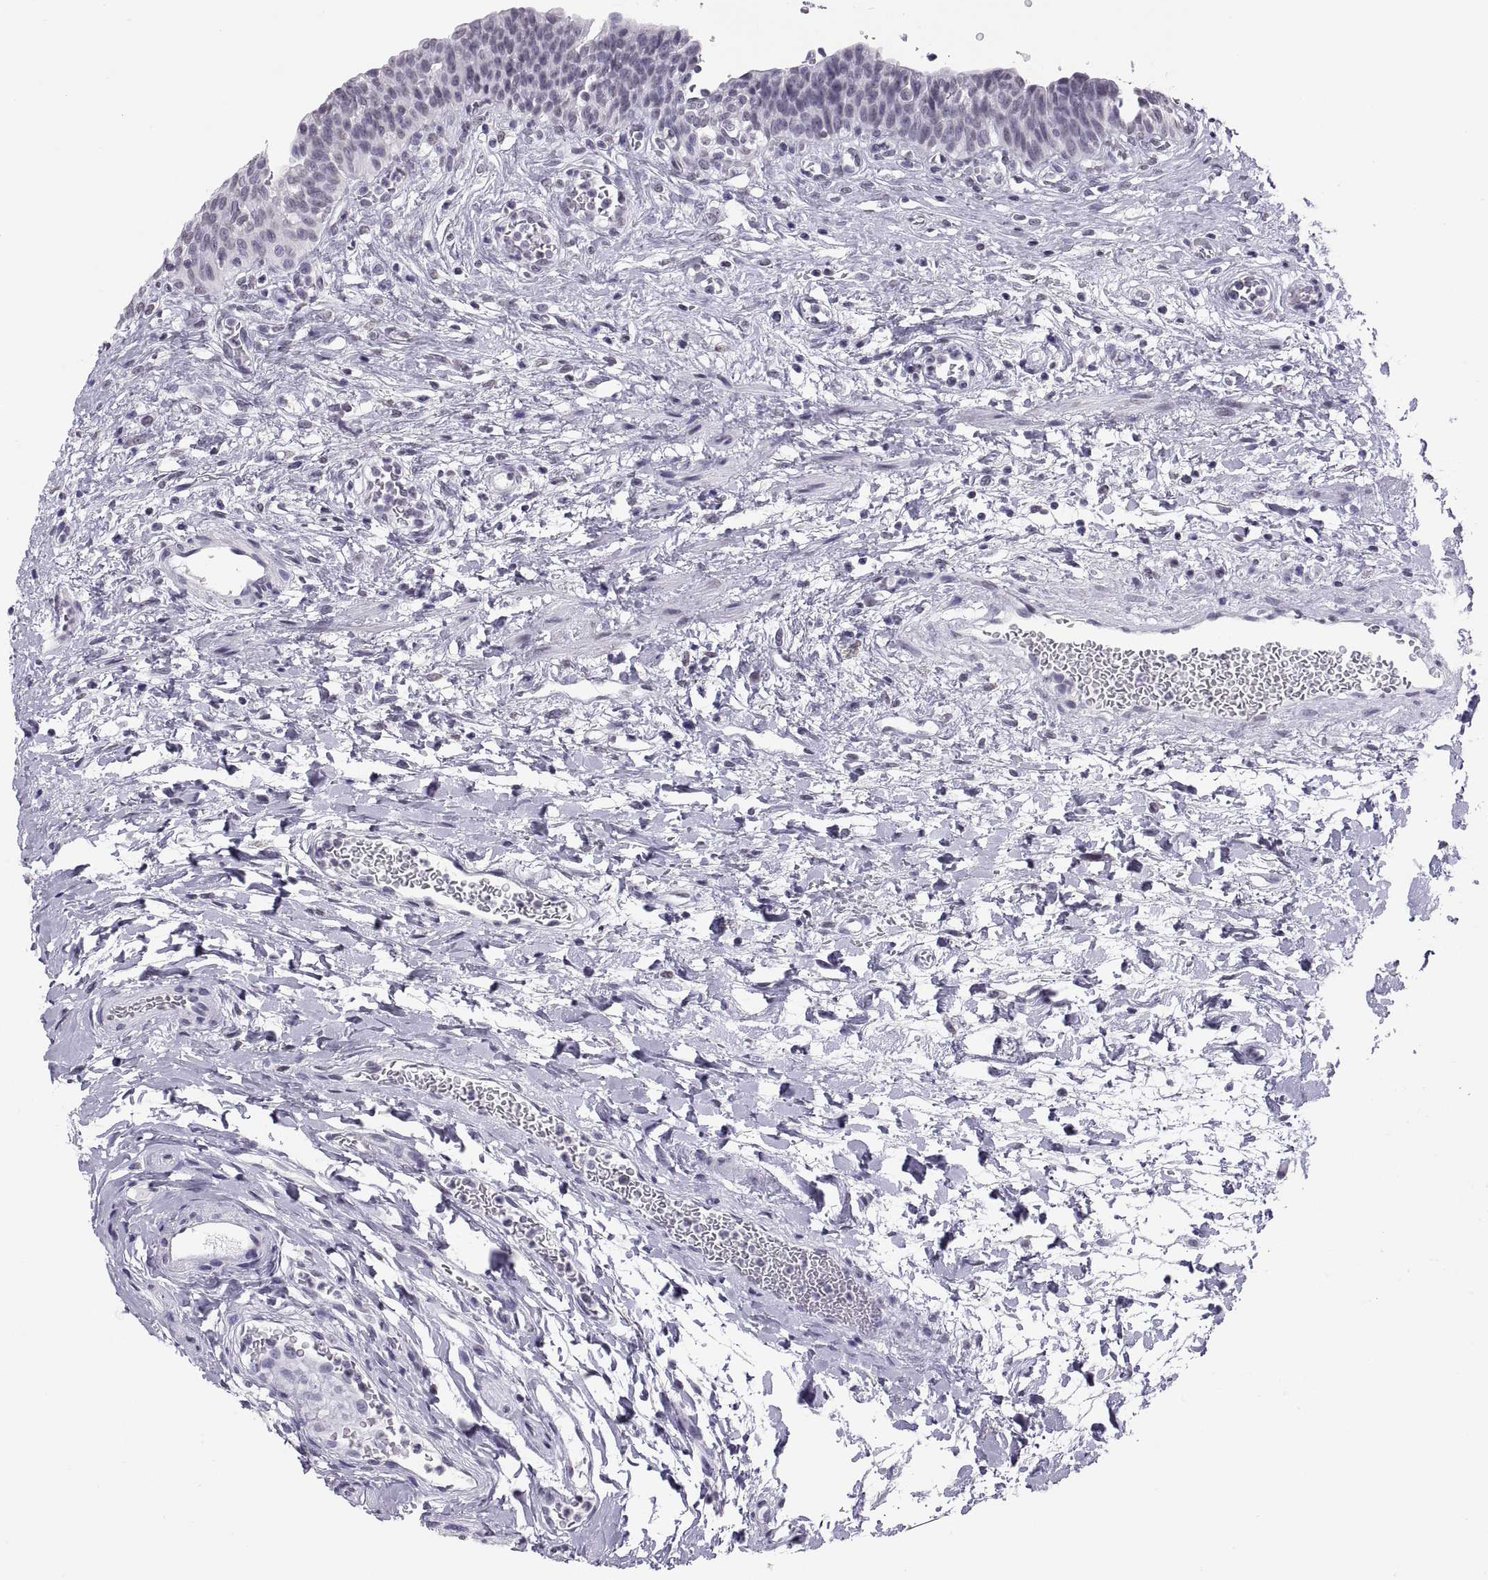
{"staining": {"intensity": "negative", "quantity": "none", "location": "none"}, "tissue": "urinary bladder", "cell_type": "Urothelial cells", "image_type": "normal", "snomed": [{"axis": "morphology", "description": "Normal tissue, NOS"}, {"axis": "topography", "description": "Urinary bladder"}], "caption": "Histopathology image shows no significant protein expression in urothelial cells of unremarkable urinary bladder. (DAB (3,3'-diaminobenzidine) immunohistochemistry with hematoxylin counter stain).", "gene": "CARTPT", "patient": {"sex": "male", "age": 73}}